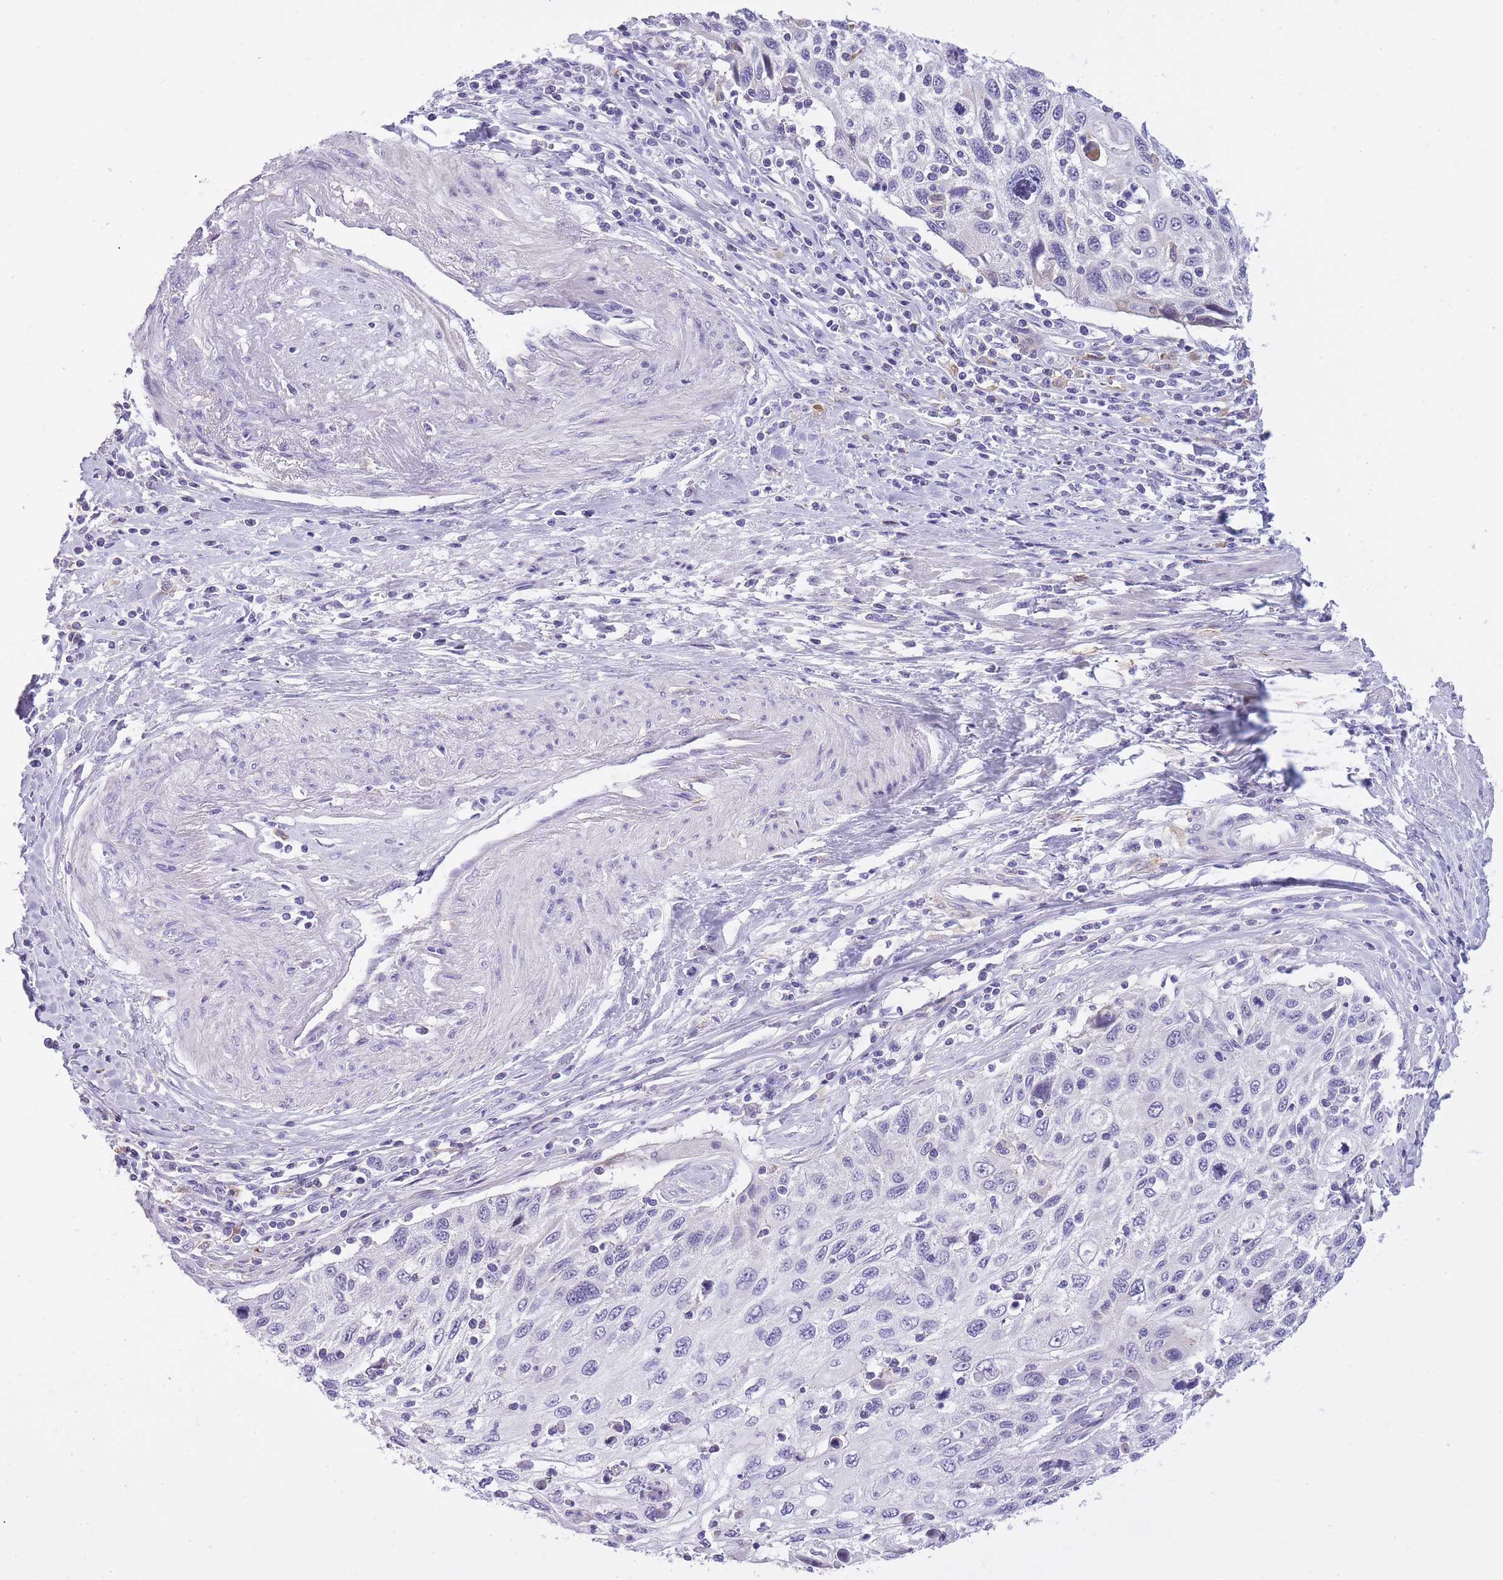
{"staining": {"intensity": "moderate", "quantity": "<25%", "location": "nuclear"}, "tissue": "cervical cancer", "cell_type": "Tumor cells", "image_type": "cancer", "snomed": [{"axis": "morphology", "description": "Squamous cell carcinoma, NOS"}, {"axis": "topography", "description": "Cervix"}], "caption": "There is low levels of moderate nuclear expression in tumor cells of squamous cell carcinoma (cervical), as demonstrated by immunohistochemical staining (brown color).", "gene": "RADX", "patient": {"sex": "female", "age": 70}}